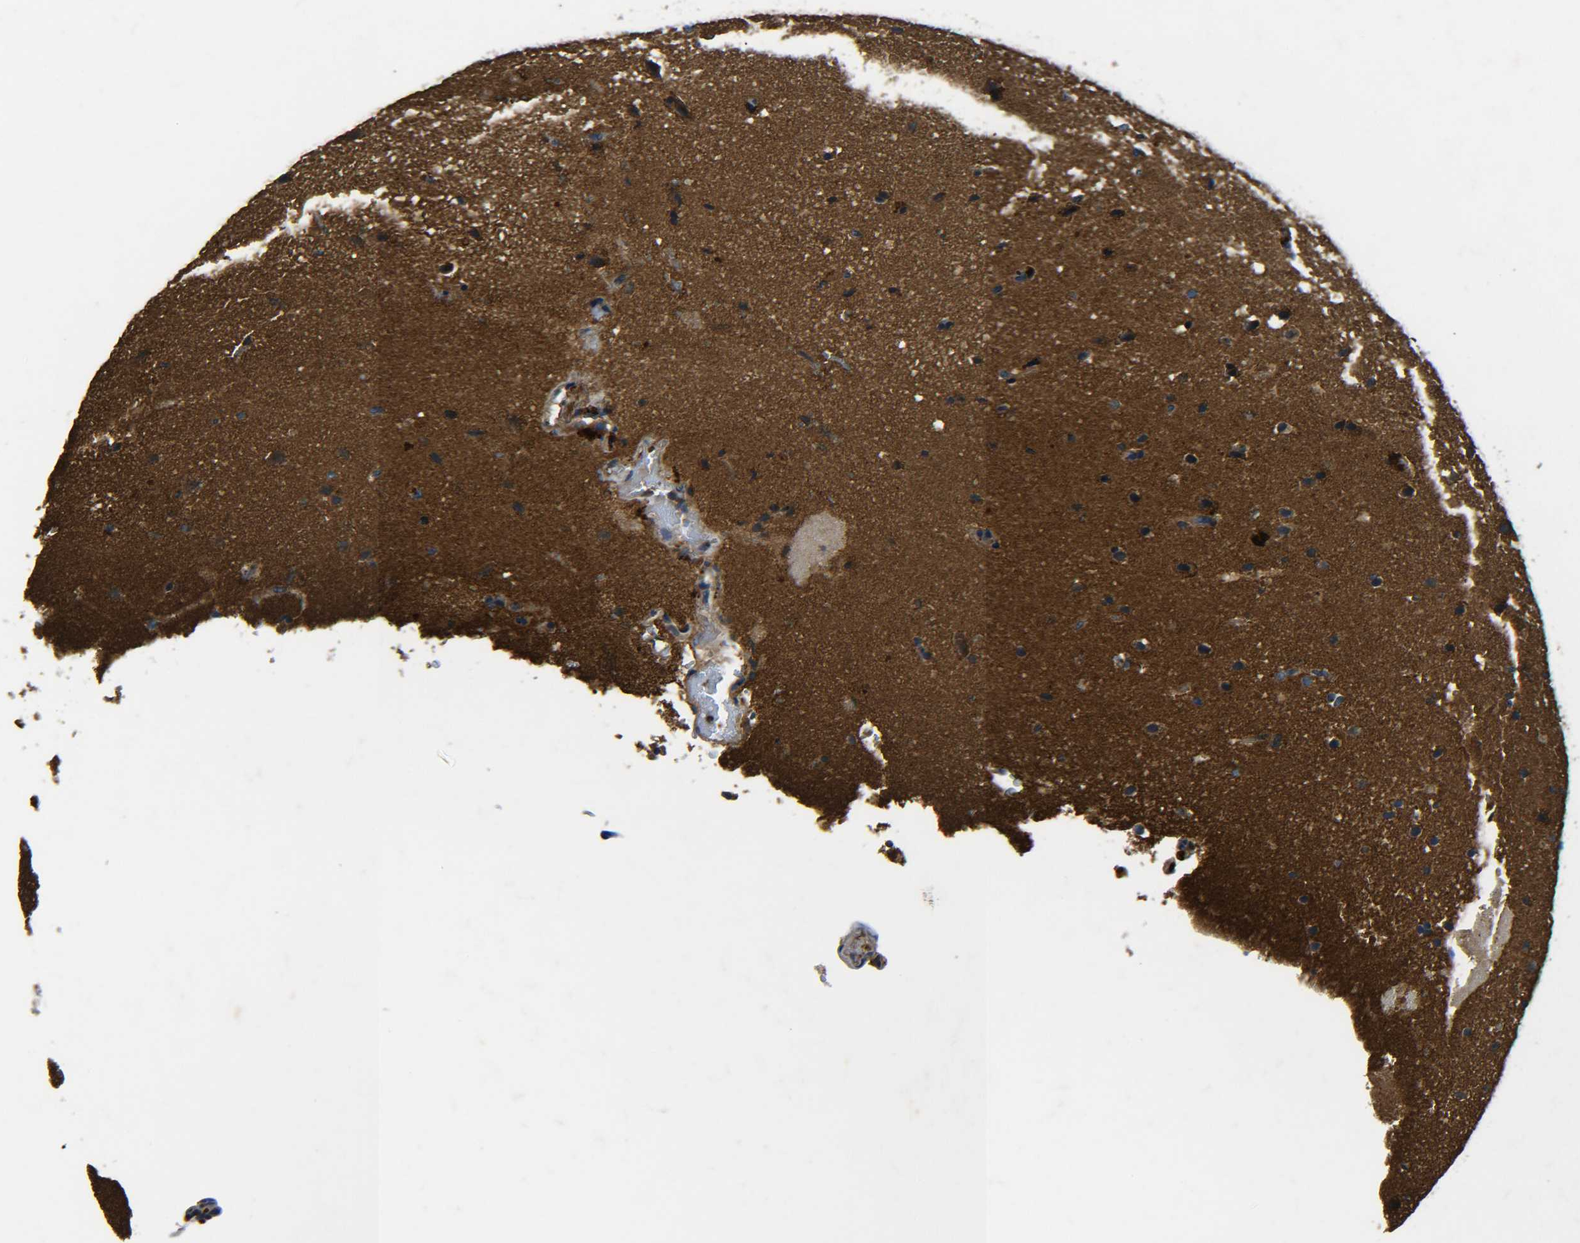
{"staining": {"intensity": "moderate", "quantity": ">75%", "location": "cytoplasmic/membranous"}, "tissue": "glioma", "cell_type": "Tumor cells", "image_type": "cancer", "snomed": [{"axis": "morphology", "description": "Glioma, malignant, Low grade"}, {"axis": "topography", "description": "Cerebral cortex"}], "caption": "Low-grade glioma (malignant) stained for a protein shows moderate cytoplasmic/membranous positivity in tumor cells.", "gene": "PREB", "patient": {"sex": "female", "age": 47}}